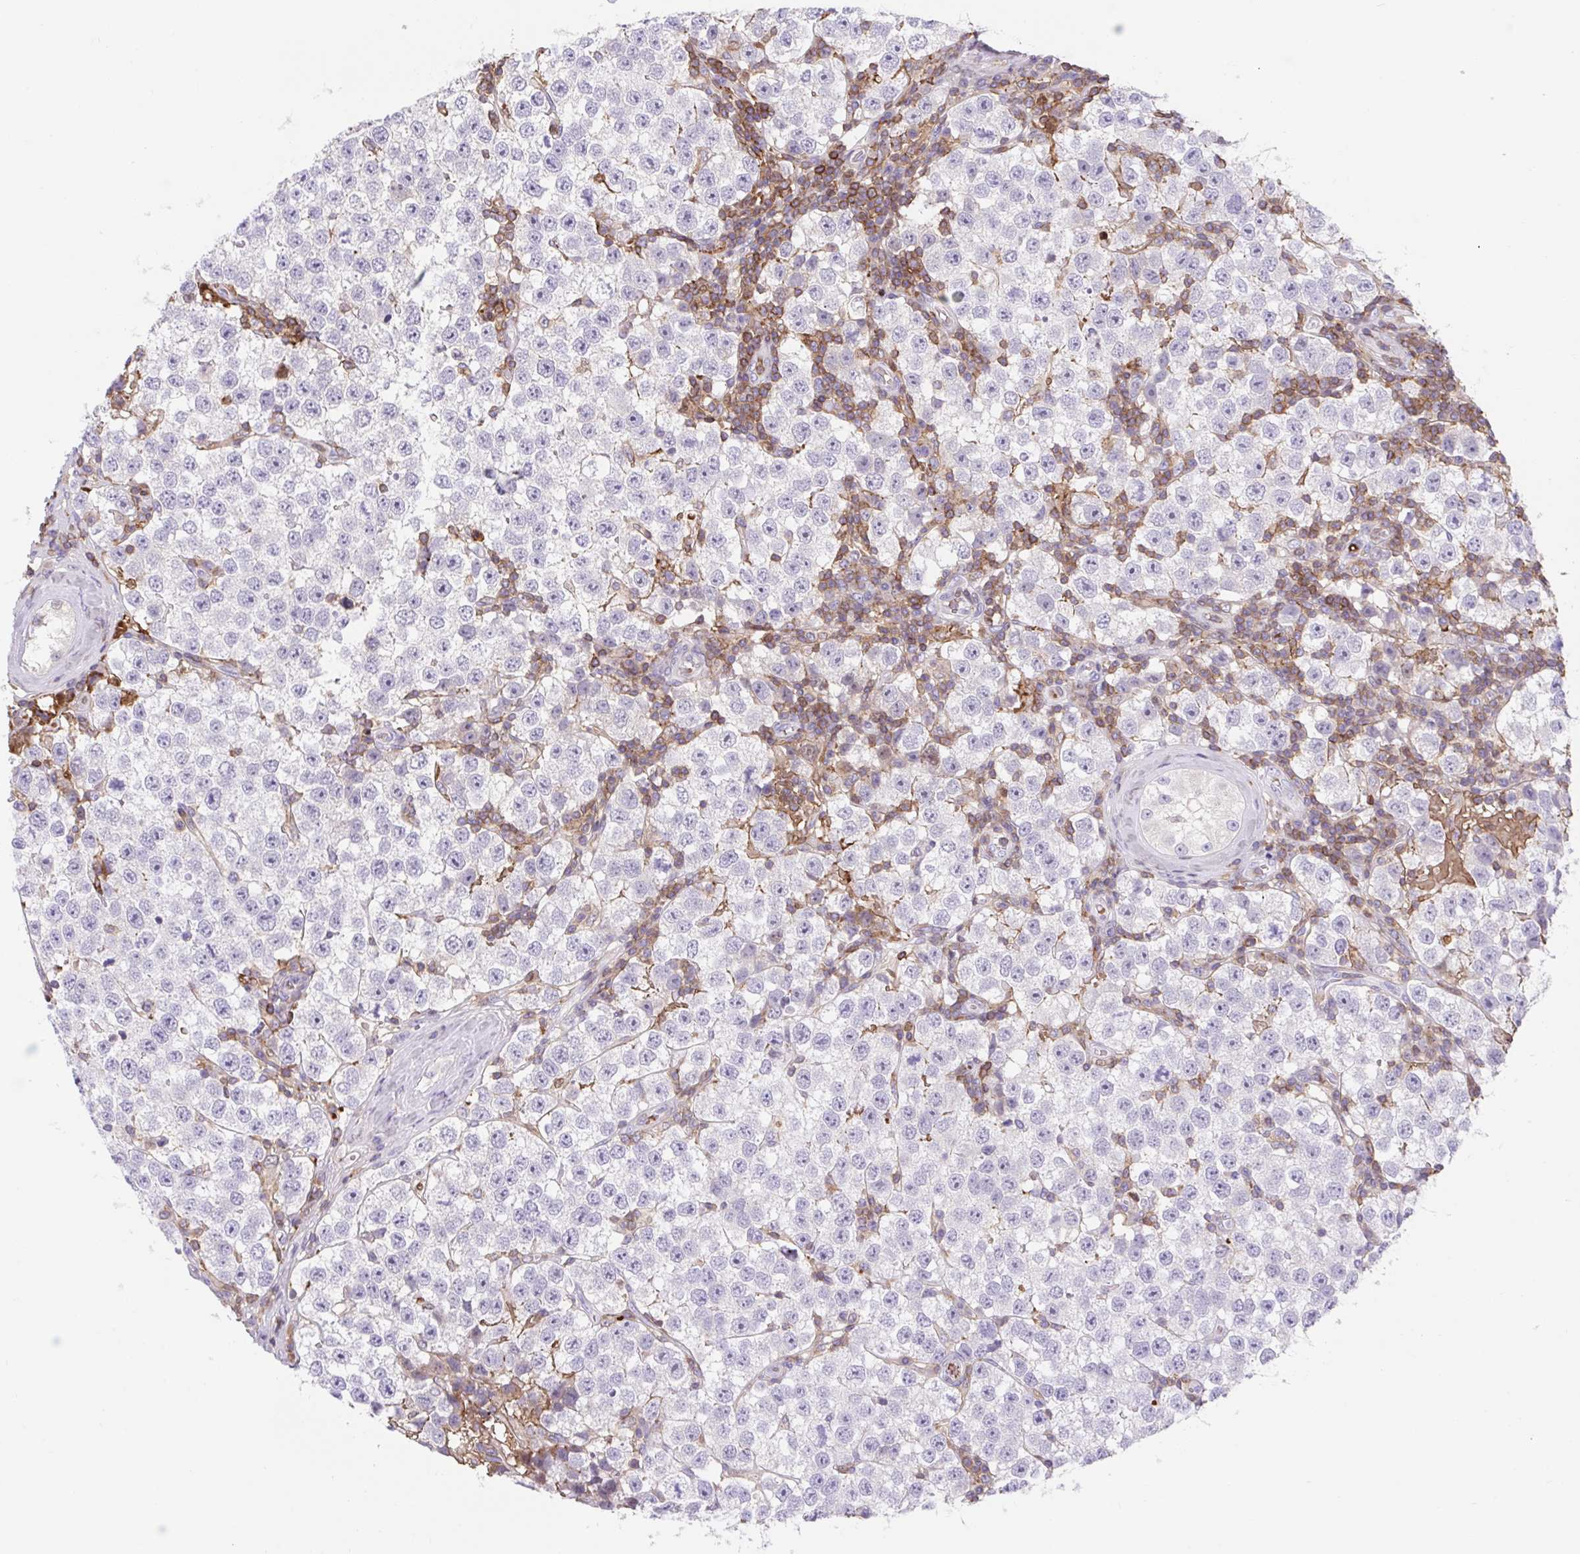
{"staining": {"intensity": "negative", "quantity": "none", "location": "none"}, "tissue": "testis cancer", "cell_type": "Tumor cells", "image_type": "cancer", "snomed": [{"axis": "morphology", "description": "Seminoma, NOS"}, {"axis": "topography", "description": "Testis"}], "caption": "Immunohistochemistry histopathology image of neoplastic tissue: human seminoma (testis) stained with DAB (3,3'-diaminobenzidine) demonstrates no significant protein expression in tumor cells. (DAB (3,3'-diaminobenzidine) immunohistochemistry visualized using brightfield microscopy, high magnification).", "gene": "TPRG1", "patient": {"sex": "male", "age": 34}}